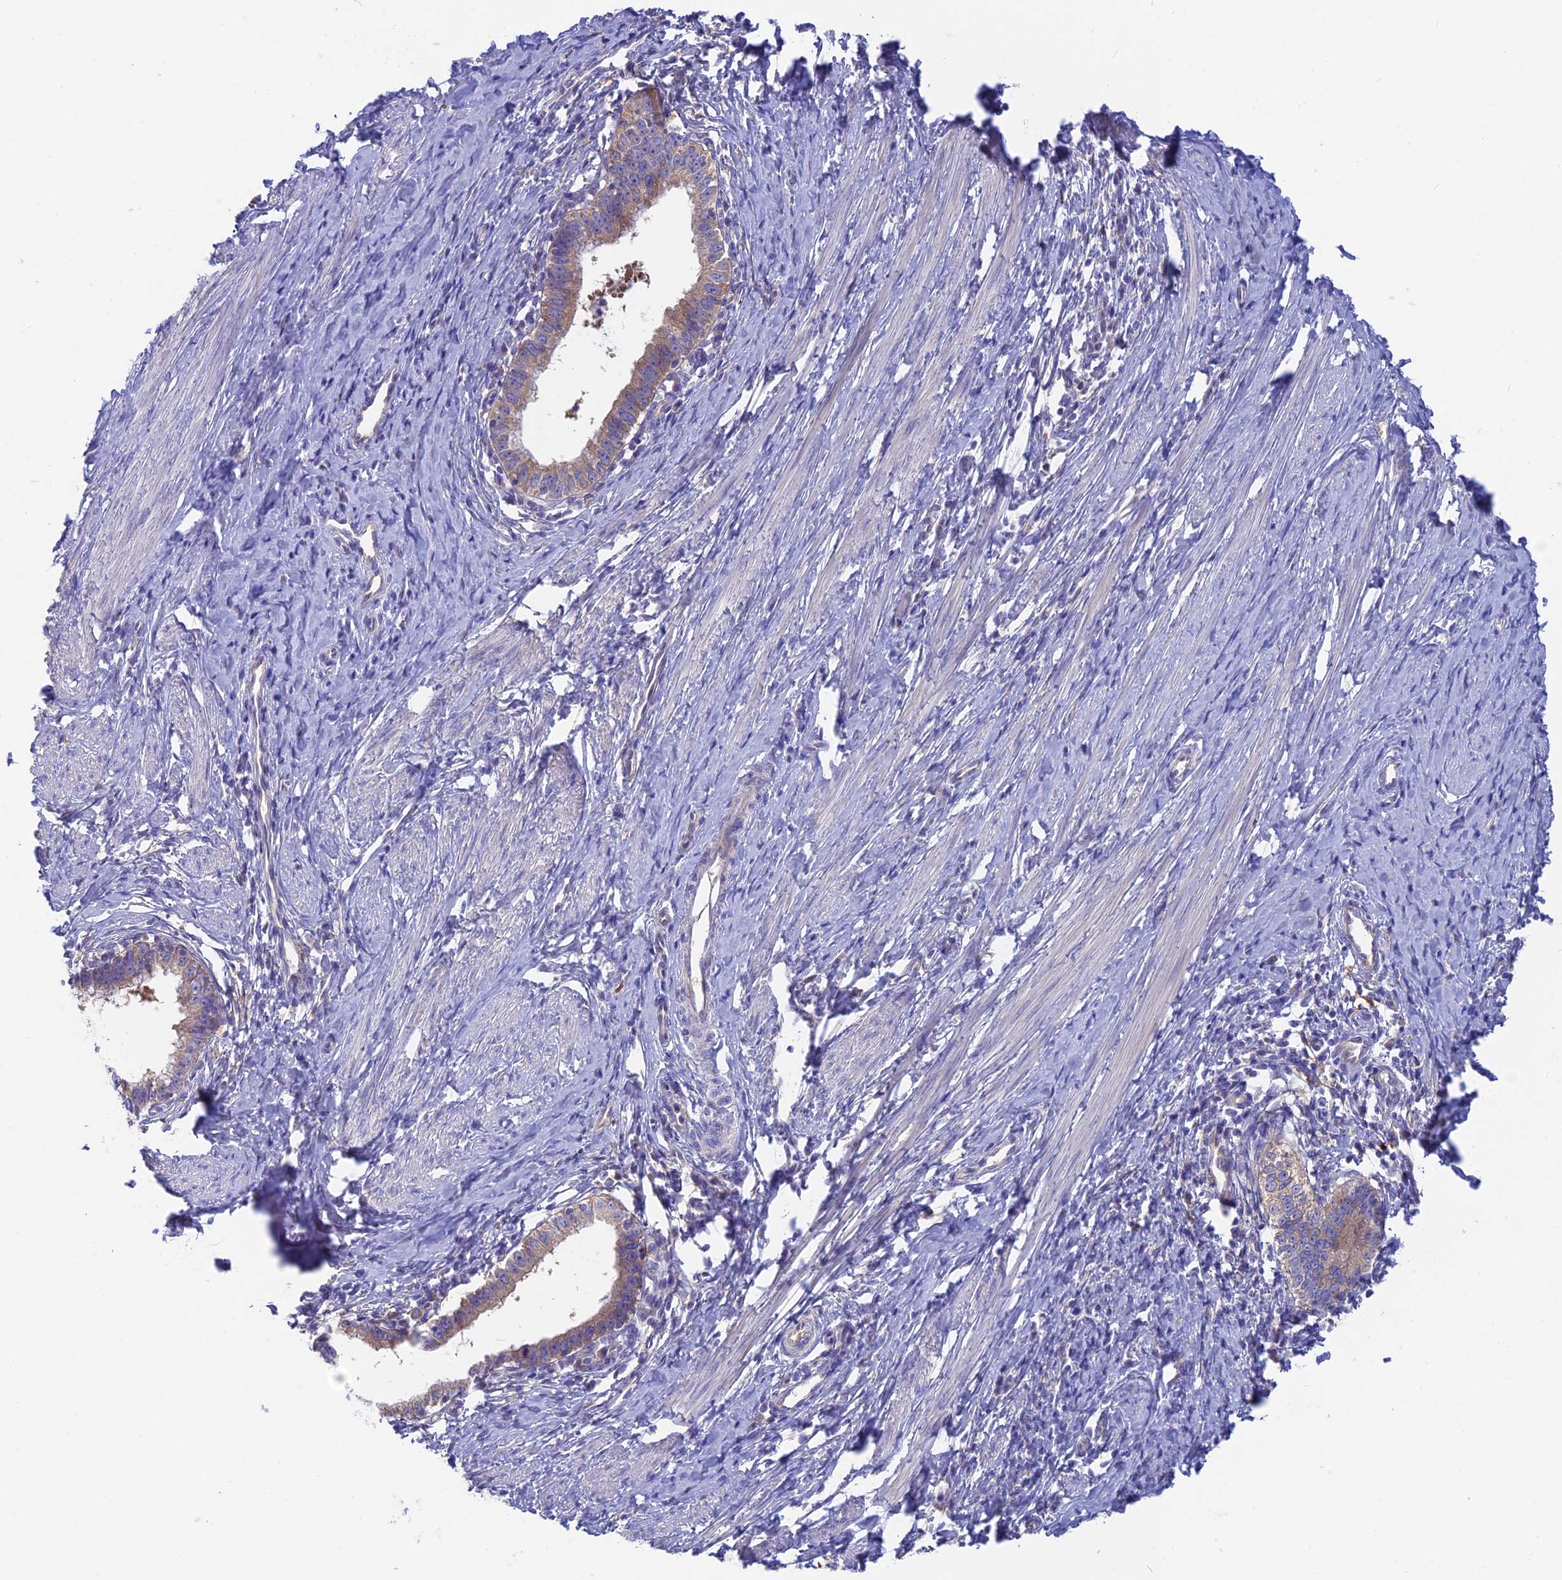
{"staining": {"intensity": "weak", "quantity": "25%-75%", "location": "cytoplasmic/membranous"}, "tissue": "cervical cancer", "cell_type": "Tumor cells", "image_type": "cancer", "snomed": [{"axis": "morphology", "description": "Adenocarcinoma, NOS"}, {"axis": "topography", "description": "Cervix"}], "caption": "Tumor cells show low levels of weak cytoplasmic/membranous positivity in about 25%-75% of cells in human cervical adenocarcinoma.", "gene": "LZTFL1", "patient": {"sex": "female", "age": 36}}